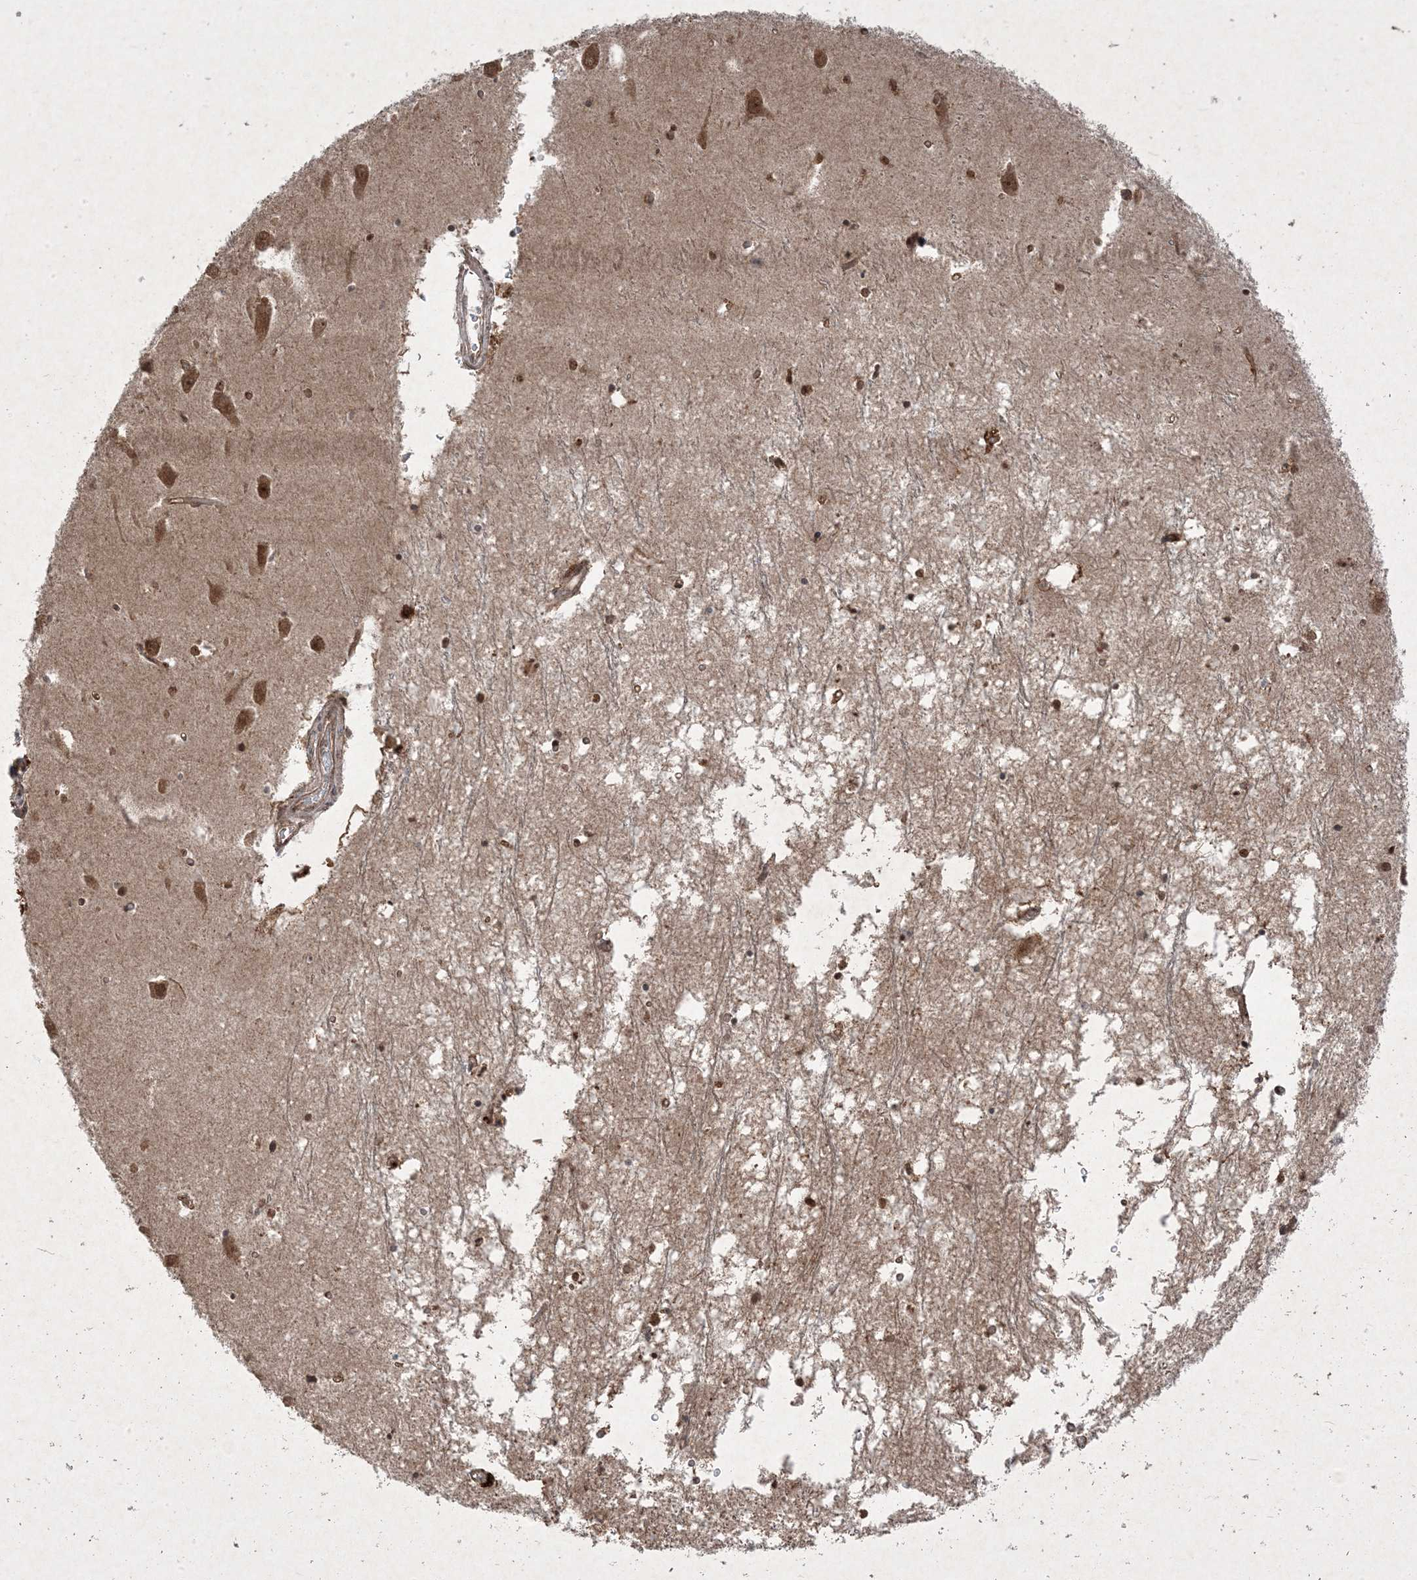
{"staining": {"intensity": "moderate", "quantity": ">75%", "location": "cytoplasmic/membranous,nuclear"}, "tissue": "hippocampus", "cell_type": "Glial cells", "image_type": "normal", "snomed": [{"axis": "morphology", "description": "Normal tissue, NOS"}, {"axis": "topography", "description": "Hippocampus"}], "caption": "The photomicrograph exhibits a brown stain indicating the presence of a protein in the cytoplasmic/membranous,nuclear of glial cells in hippocampus. The staining was performed using DAB to visualize the protein expression in brown, while the nuclei were stained in blue with hematoxylin (Magnification: 20x).", "gene": "PLEKHM2", "patient": {"sex": "male", "age": 70}}